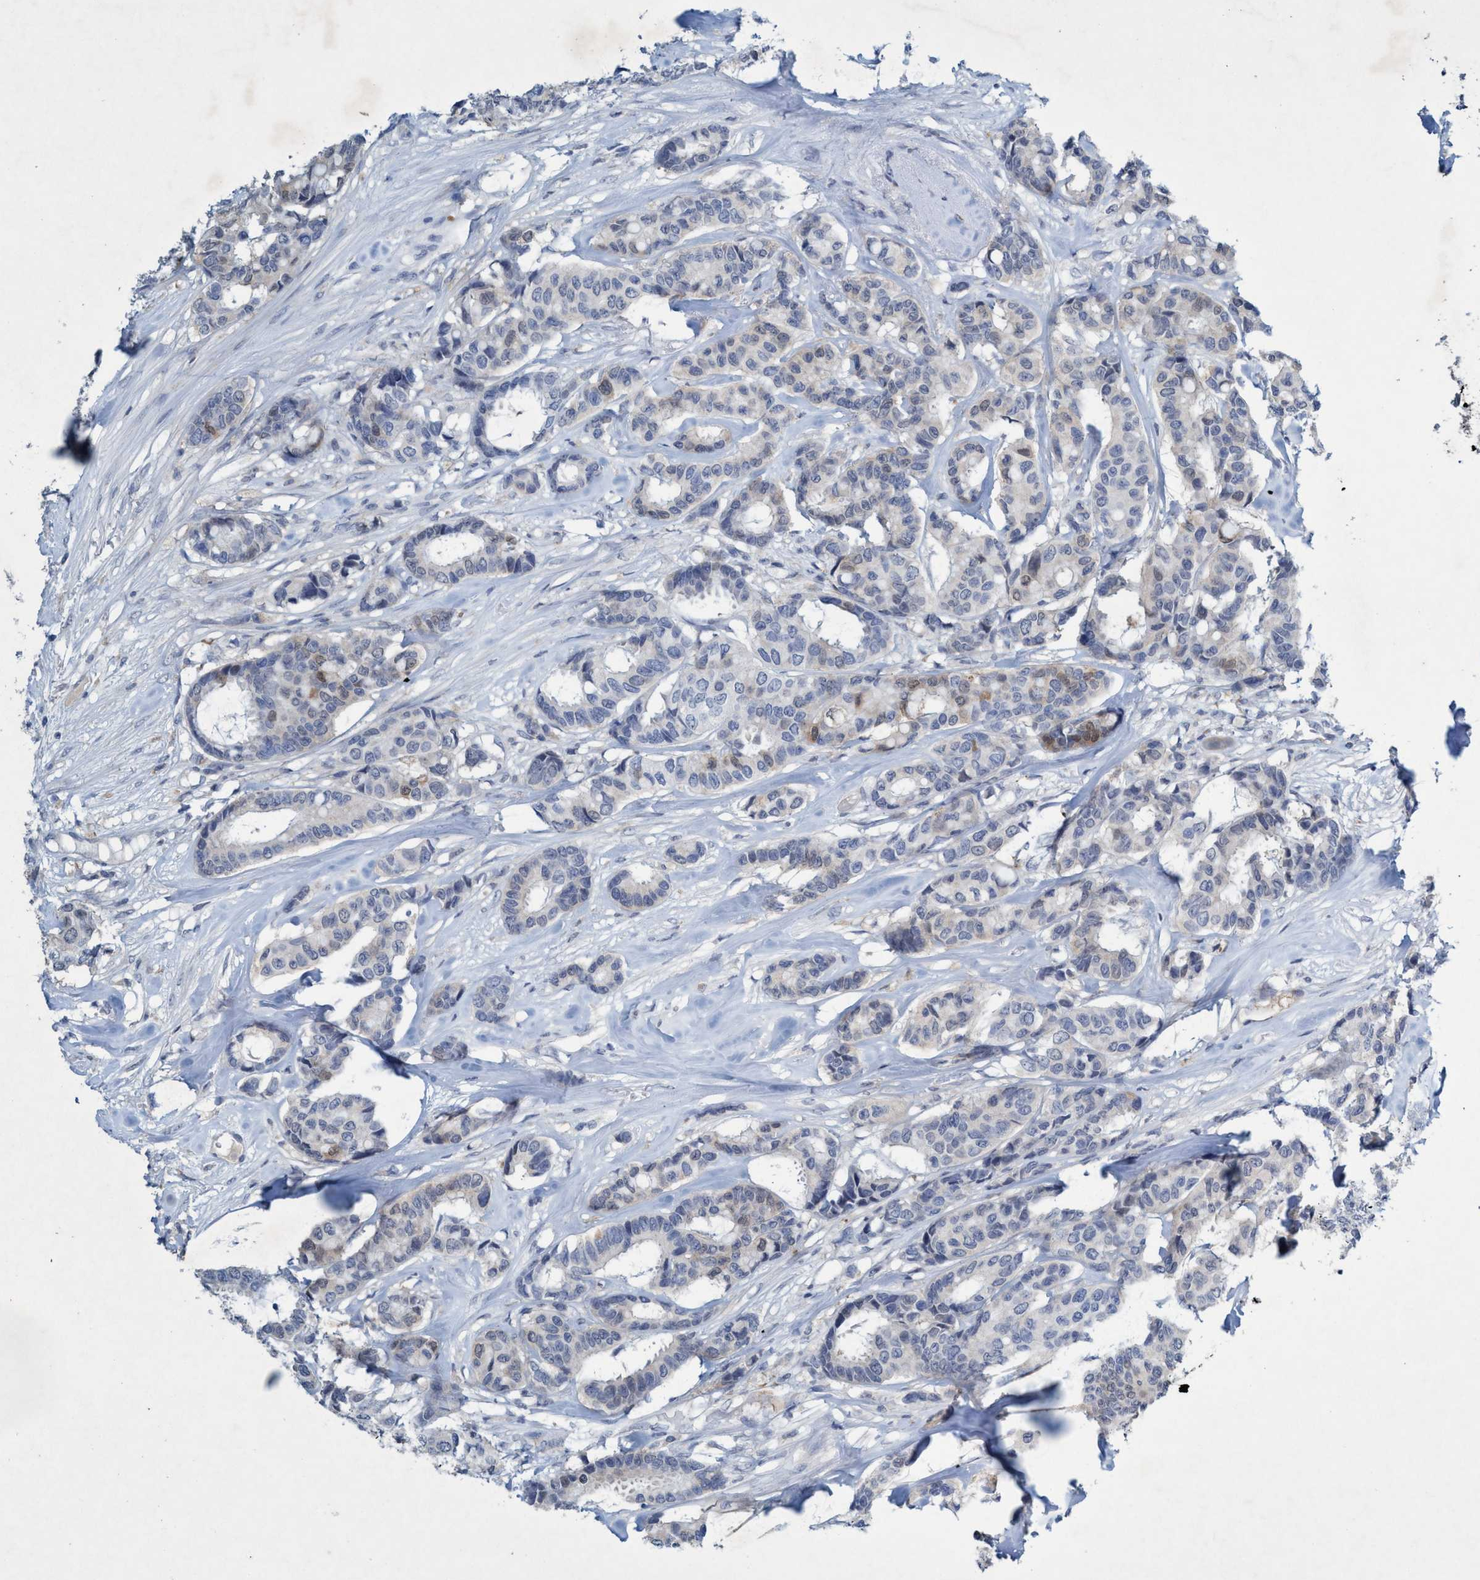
{"staining": {"intensity": "negative", "quantity": "none", "location": "none"}, "tissue": "breast cancer", "cell_type": "Tumor cells", "image_type": "cancer", "snomed": [{"axis": "morphology", "description": "Duct carcinoma"}, {"axis": "topography", "description": "Breast"}], "caption": "Tumor cells are negative for brown protein staining in infiltrating ductal carcinoma (breast).", "gene": "RNF208", "patient": {"sex": "female", "age": 87}}